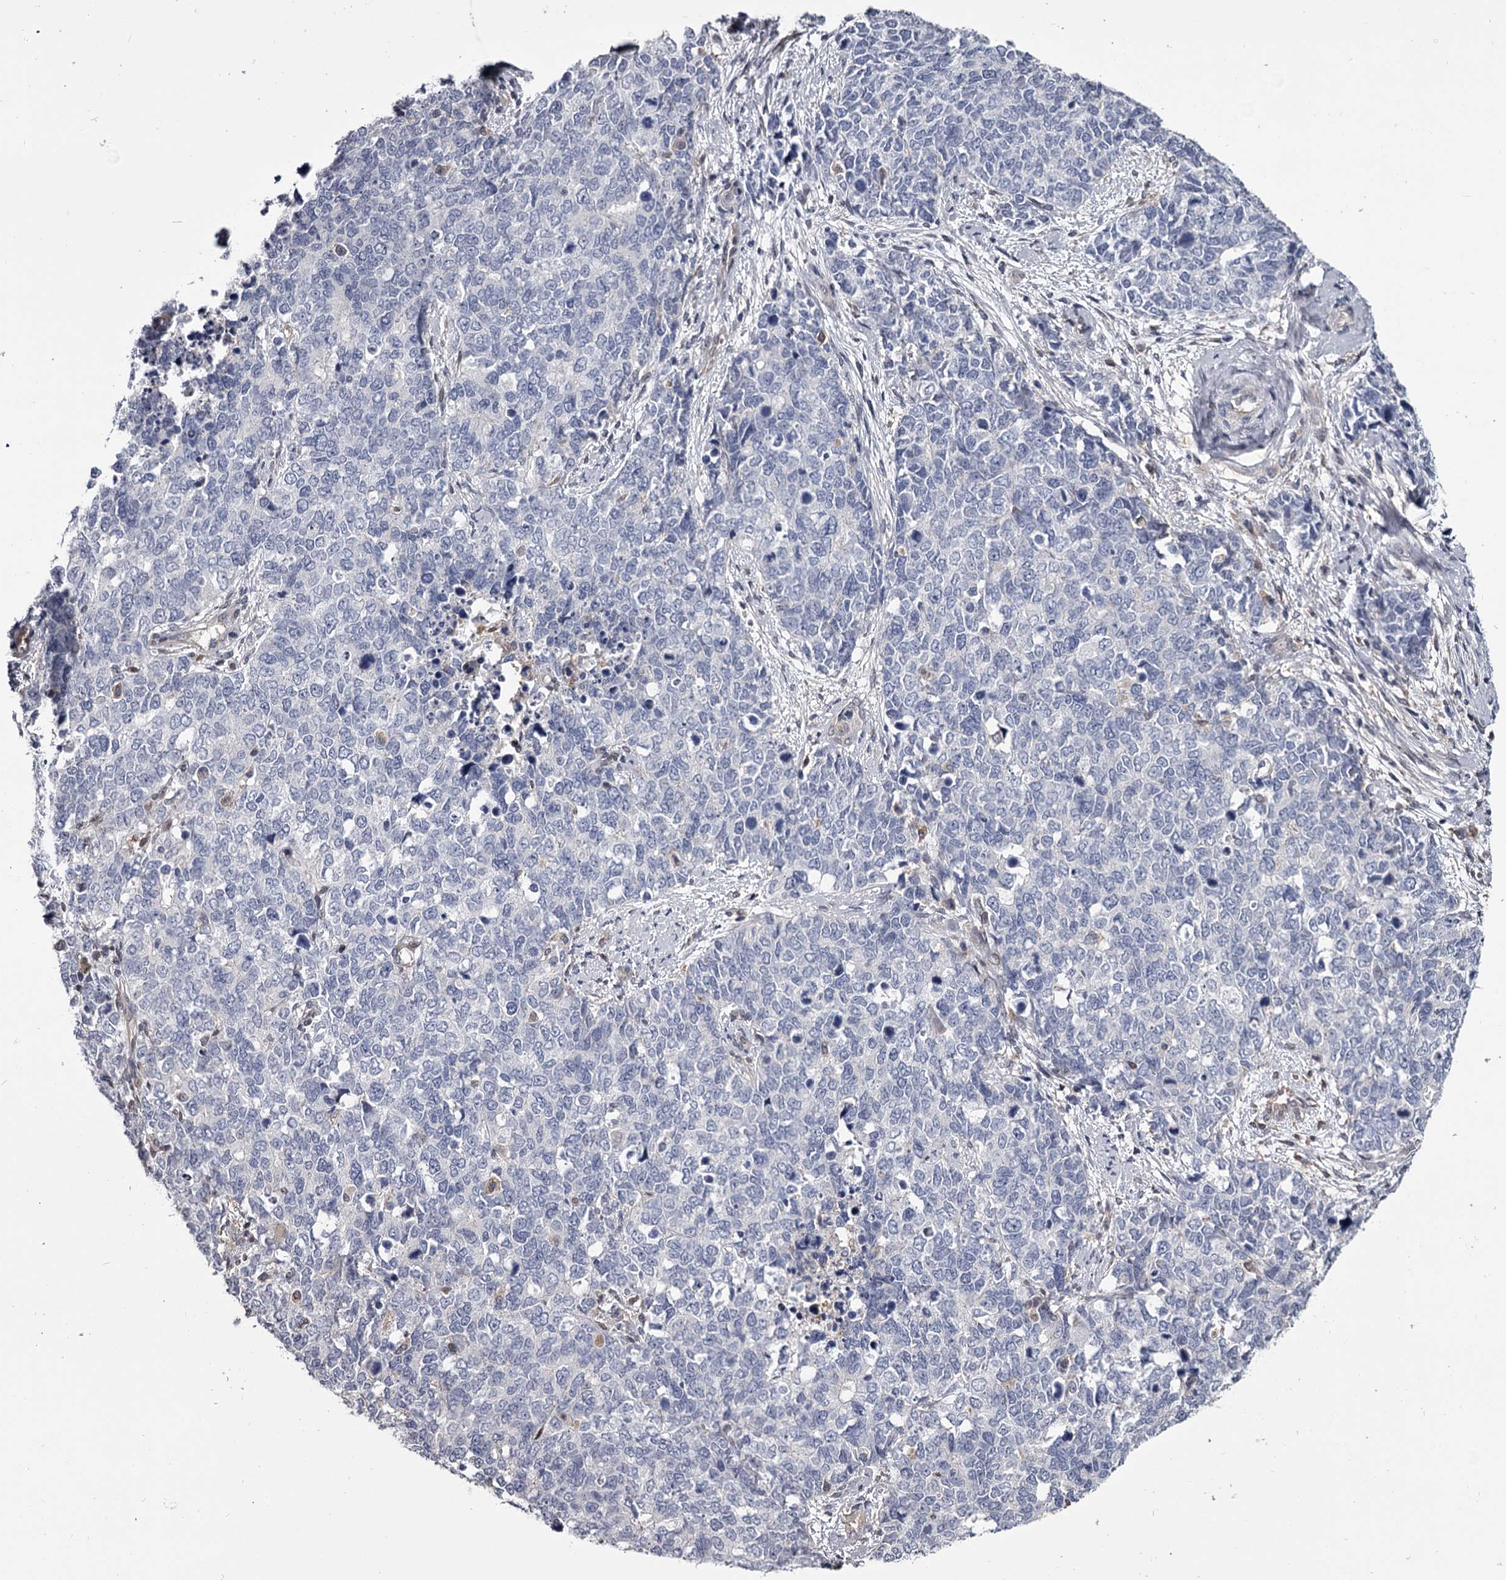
{"staining": {"intensity": "negative", "quantity": "none", "location": "none"}, "tissue": "cervical cancer", "cell_type": "Tumor cells", "image_type": "cancer", "snomed": [{"axis": "morphology", "description": "Squamous cell carcinoma, NOS"}, {"axis": "topography", "description": "Cervix"}], "caption": "Immunohistochemistry of squamous cell carcinoma (cervical) shows no staining in tumor cells.", "gene": "GSTO1", "patient": {"sex": "female", "age": 63}}